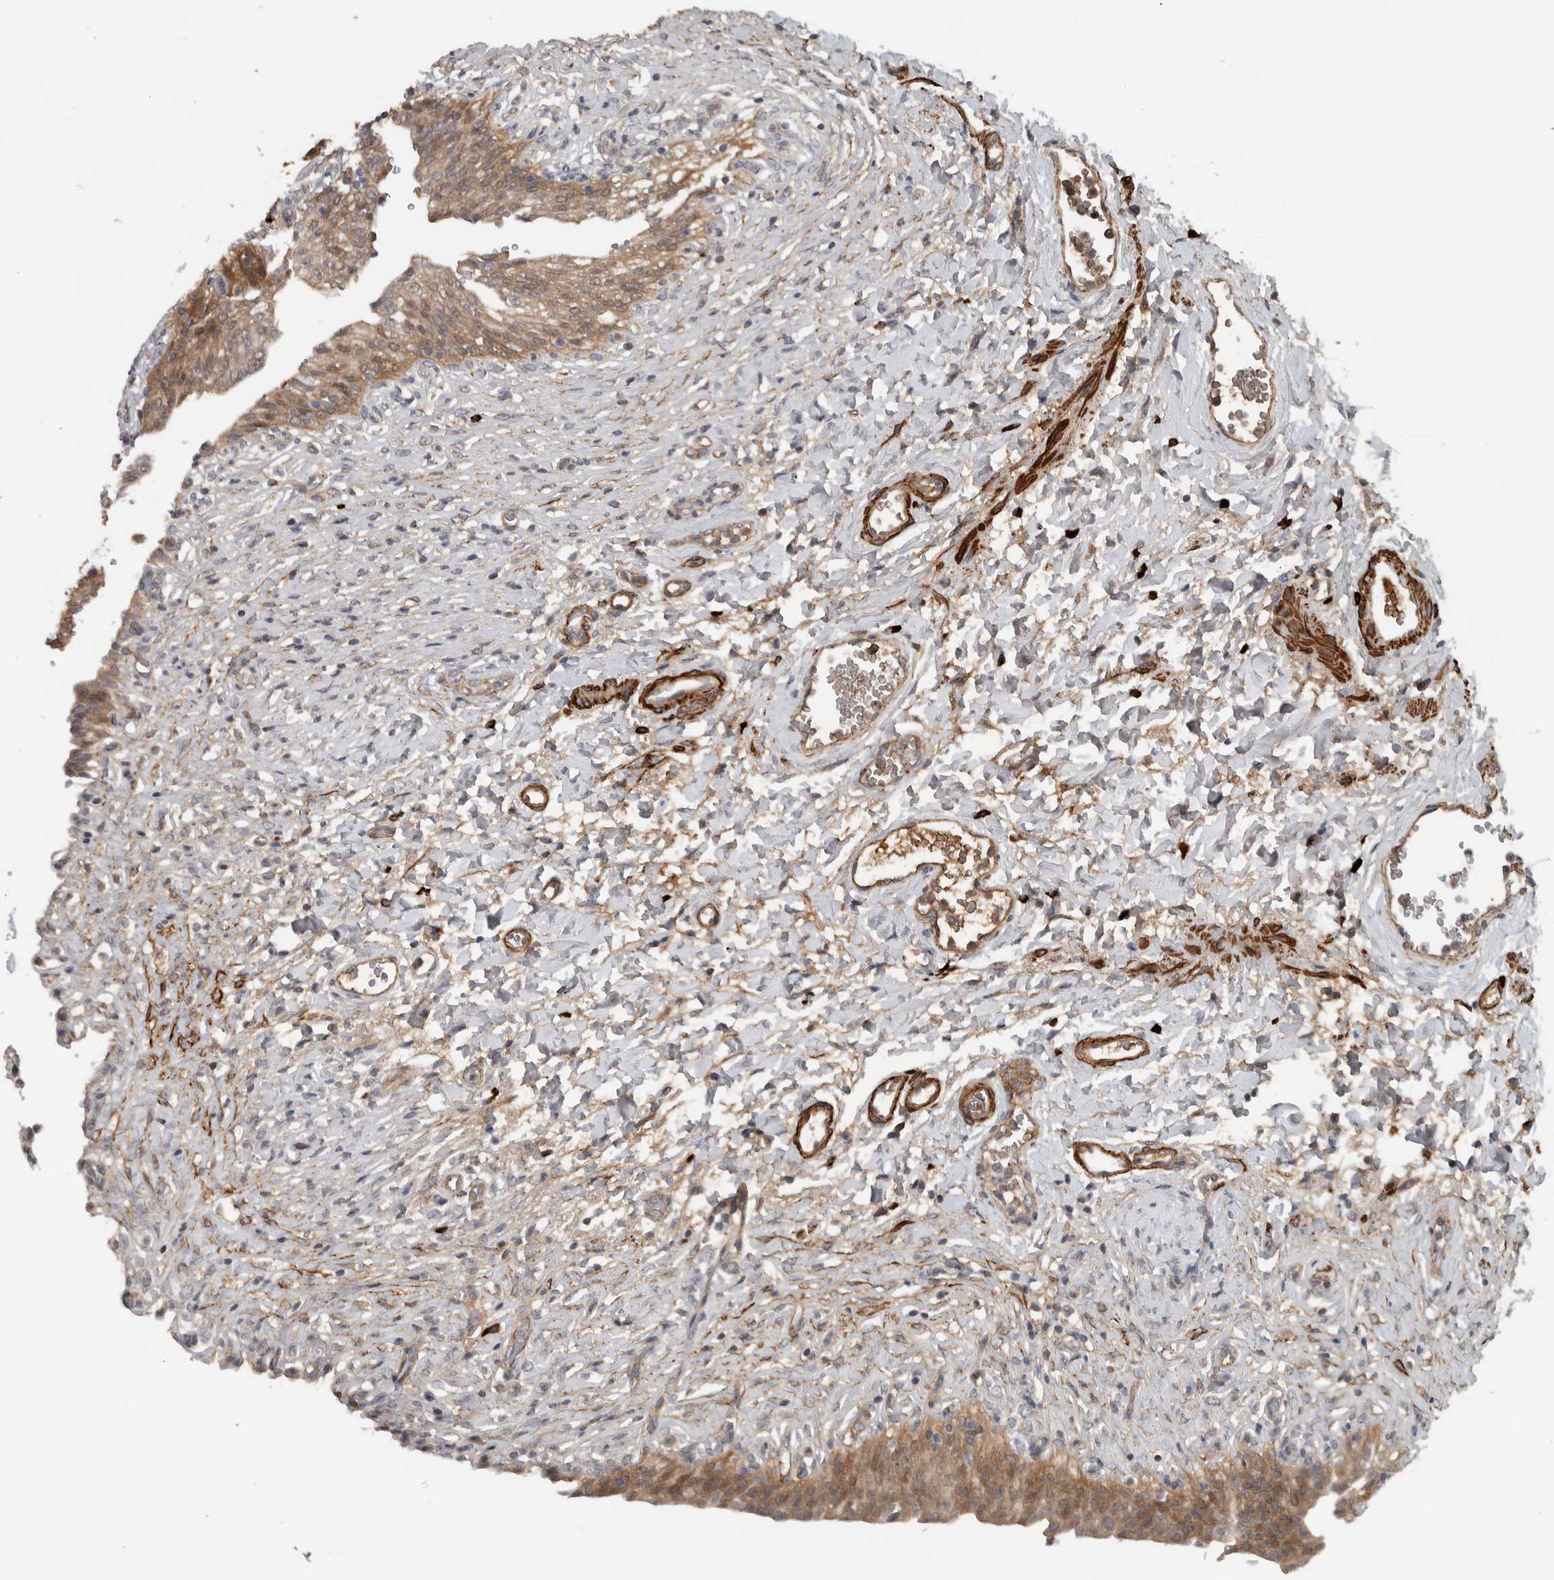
{"staining": {"intensity": "moderate", "quantity": ">75%", "location": "cytoplasmic/membranous"}, "tissue": "urinary bladder", "cell_type": "Urothelial cells", "image_type": "normal", "snomed": [{"axis": "morphology", "description": "Urothelial carcinoma, High grade"}, {"axis": "topography", "description": "Urinary bladder"}], "caption": "Immunohistochemical staining of normal urinary bladder displays >75% levels of moderate cytoplasmic/membranous protein expression in about >75% of urothelial cells. (brown staining indicates protein expression, while blue staining denotes nuclei).", "gene": "LBHD1", "patient": {"sex": "male", "age": 46}}